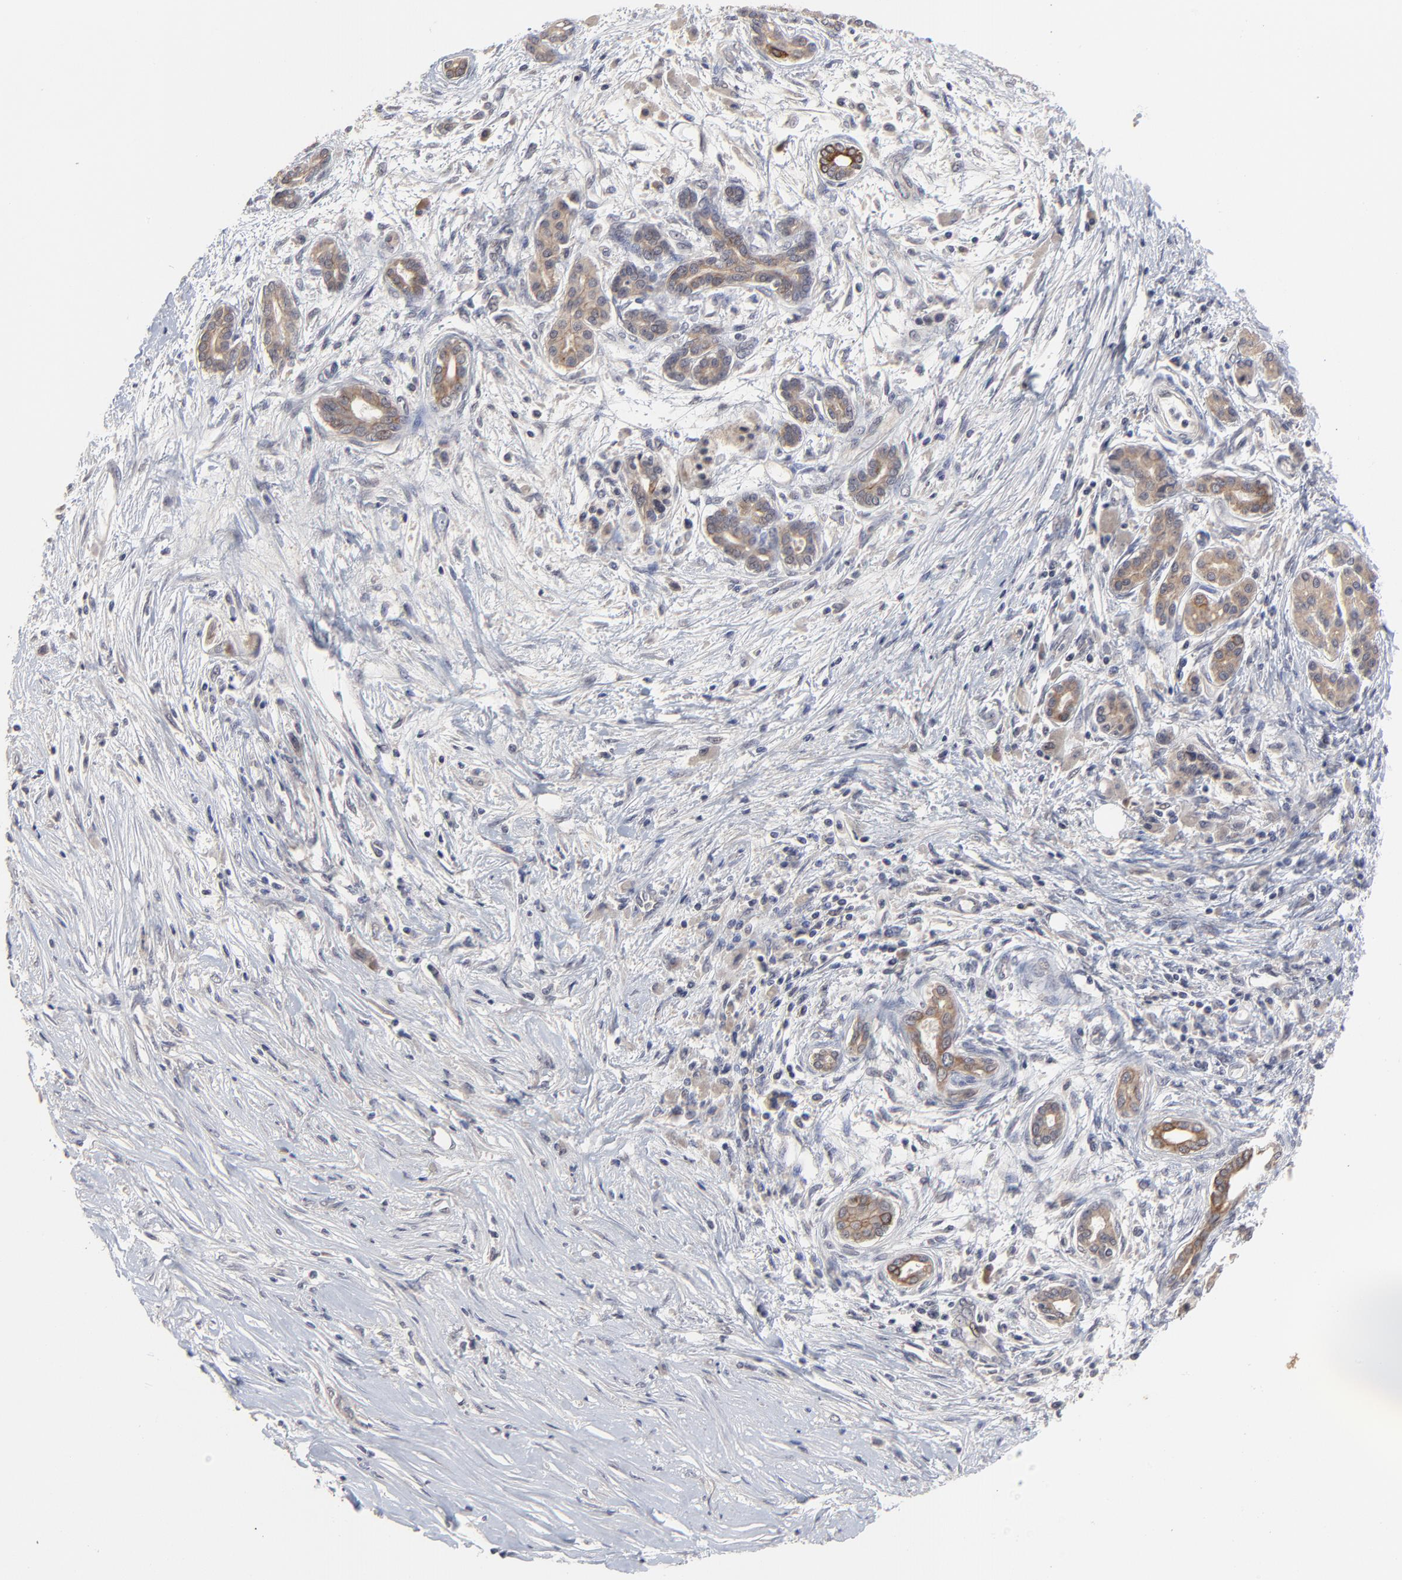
{"staining": {"intensity": "moderate", "quantity": ">75%", "location": "cytoplasmic/membranous"}, "tissue": "pancreatic cancer", "cell_type": "Tumor cells", "image_type": "cancer", "snomed": [{"axis": "morphology", "description": "Adenocarcinoma, NOS"}, {"axis": "topography", "description": "Pancreas"}], "caption": "A brown stain shows moderate cytoplasmic/membranous expression of a protein in human pancreatic cancer (adenocarcinoma) tumor cells.", "gene": "FAM199X", "patient": {"sex": "female", "age": 59}}